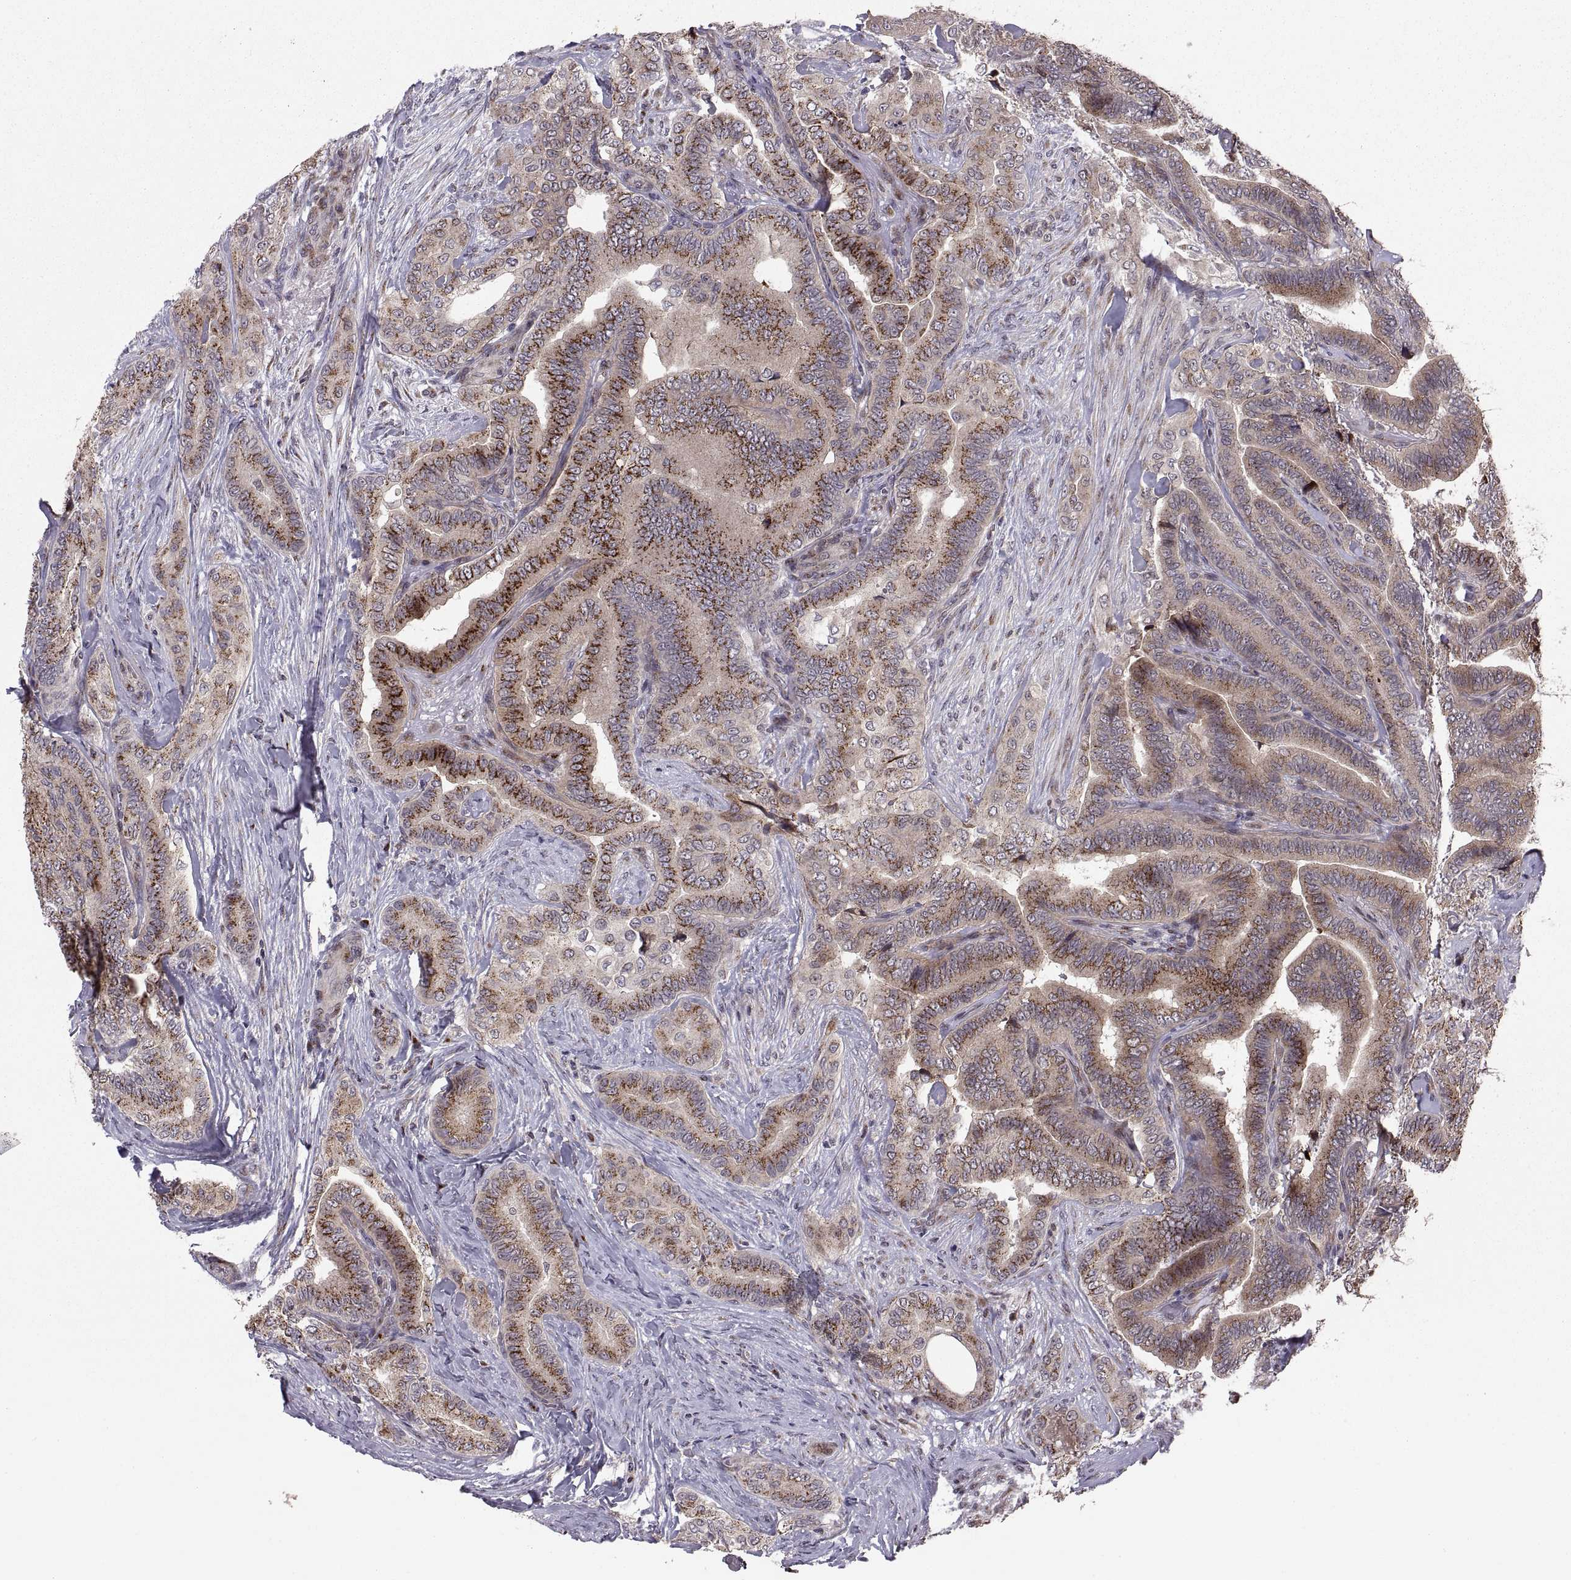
{"staining": {"intensity": "strong", "quantity": ">75%", "location": "cytoplasmic/membranous"}, "tissue": "thyroid cancer", "cell_type": "Tumor cells", "image_type": "cancer", "snomed": [{"axis": "morphology", "description": "Papillary adenocarcinoma, NOS"}, {"axis": "topography", "description": "Thyroid gland"}], "caption": "Tumor cells show strong cytoplasmic/membranous staining in about >75% of cells in papillary adenocarcinoma (thyroid). (IHC, brightfield microscopy, high magnification).", "gene": "TESC", "patient": {"sex": "male", "age": 61}}